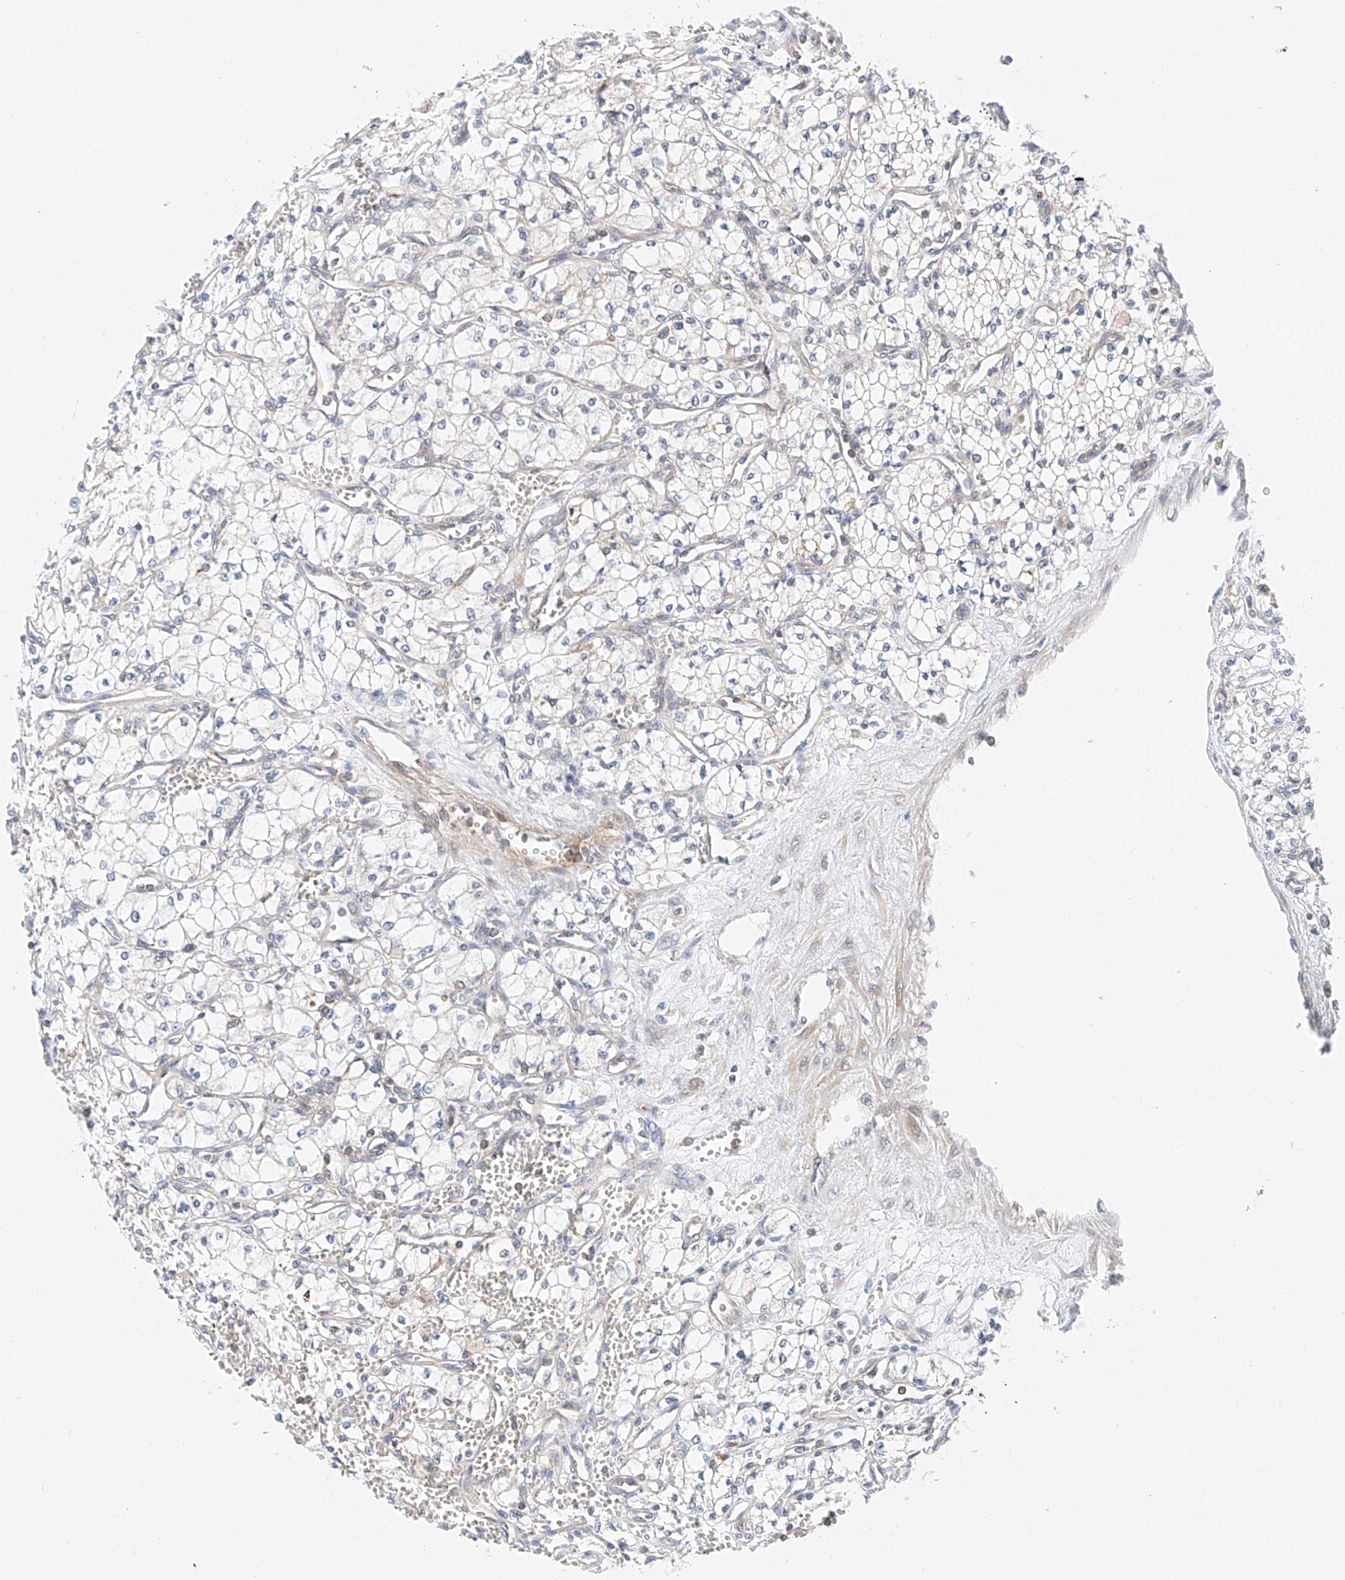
{"staining": {"intensity": "negative", "quantity": "none", "location": "none"}, "tissue": "renal cancer", "cell_type": "Tumor cells", "image_type": "cancer", "snomed": [{"axis": "morphology", "description": "Adenocarcinoma, NOS"}, {"axis": "topography", "description": "Kidney"}], "caption": "This histopathology image is of renal adenocarcinoma stained with immunohistochemistry (IHC) to label a protein in brown with the nuclei are counter-stained blue. There is no positivity in tumor cells.", "gene": "MFN2", "patient": {"sex": "male", "age": 59}}